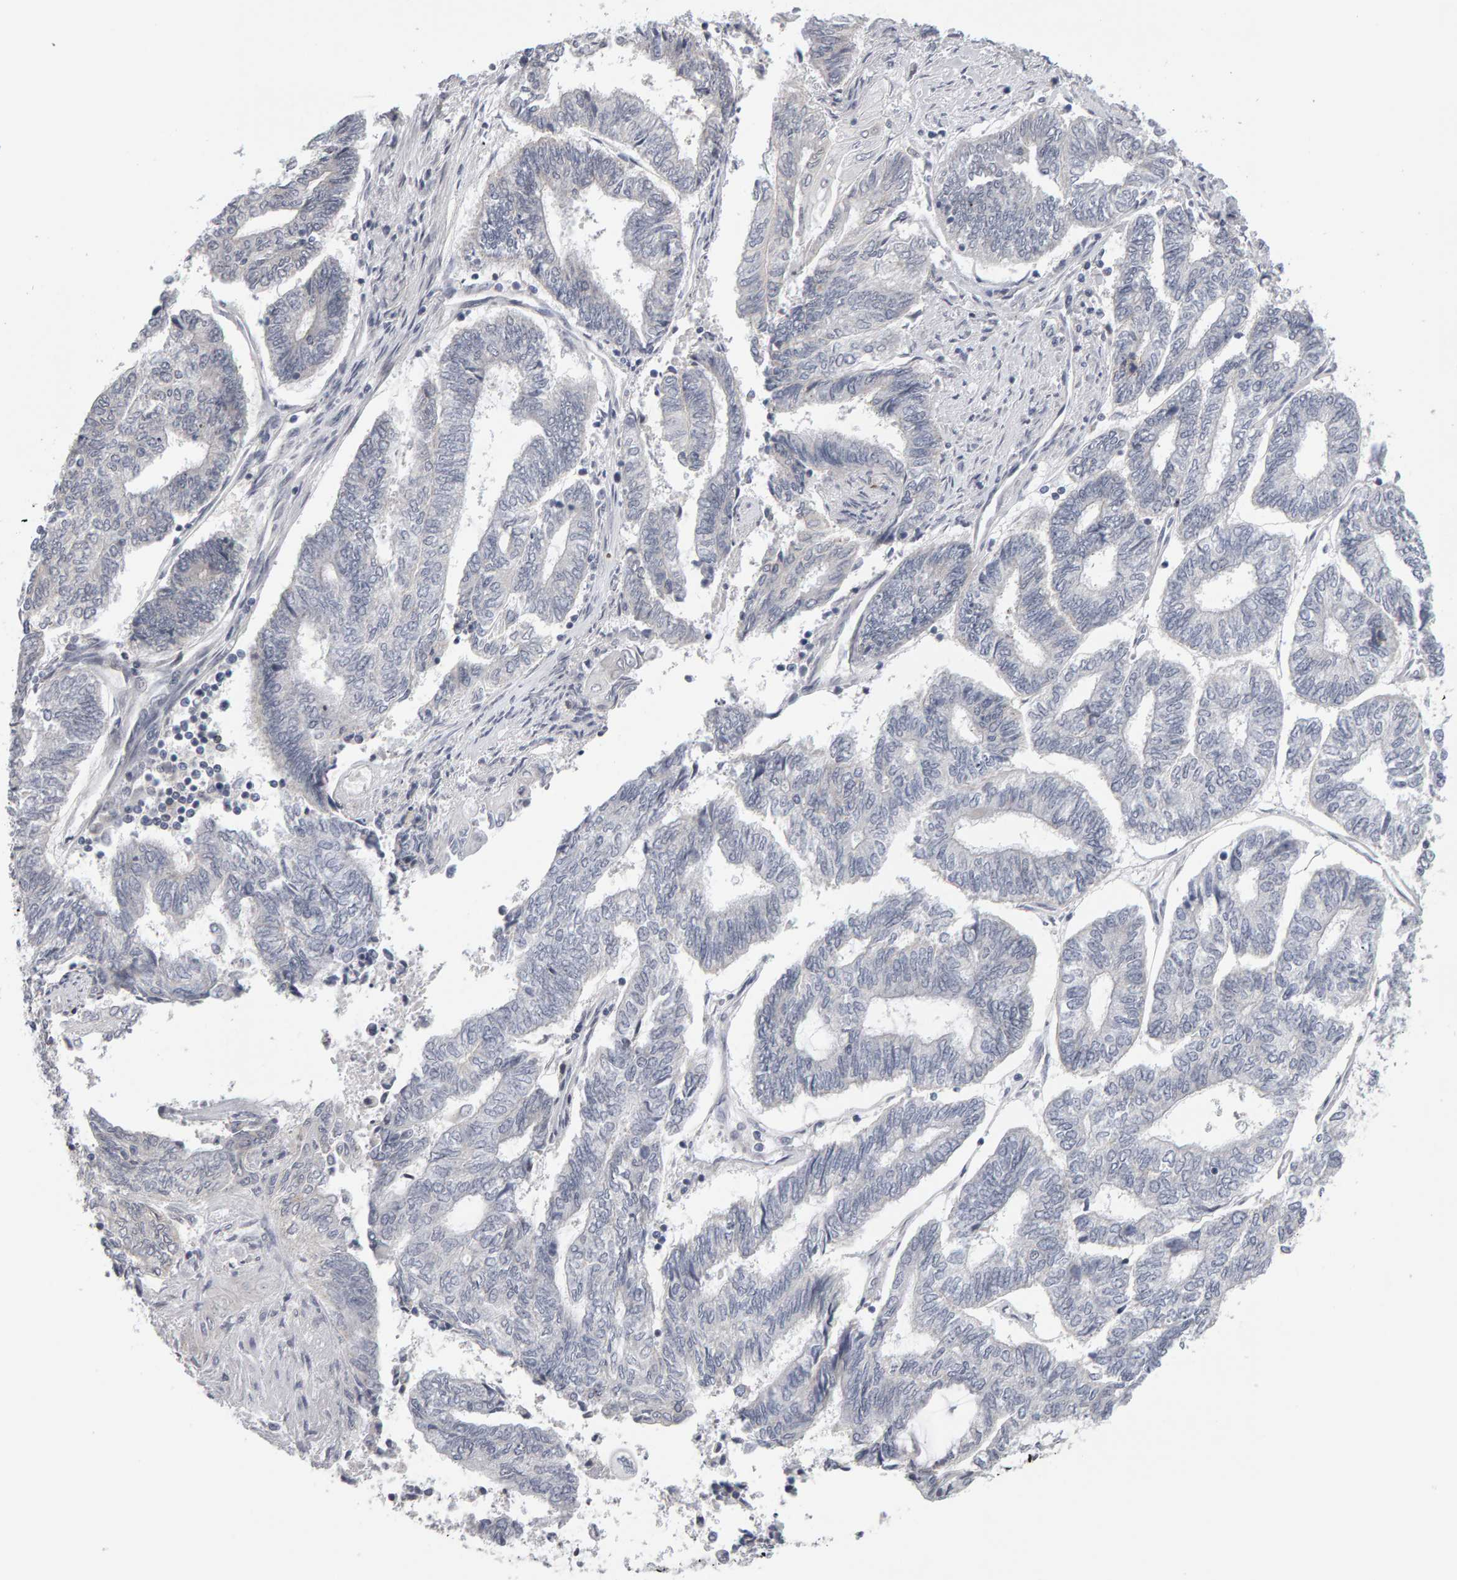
{"staining": {"intensity": "negative", "quantity": "none", "location": "none"}, "tissue": "endometrial cancer", "cell_type": "Tumor cells", "image_type": "cancer", "snomed": [{"axis": "morphology", "description": "Adenocarcinoma, NOS"}, {"axis": "topography", "description": "Uterus"}, {"axis": "topography", "description": "Endometrium"}], "caption": "Tumor cells show no significant protein expression in adenocarcinoma (endometrial).", "gene": "MSRA", "patient": {"sex": "female", "age": 70}}